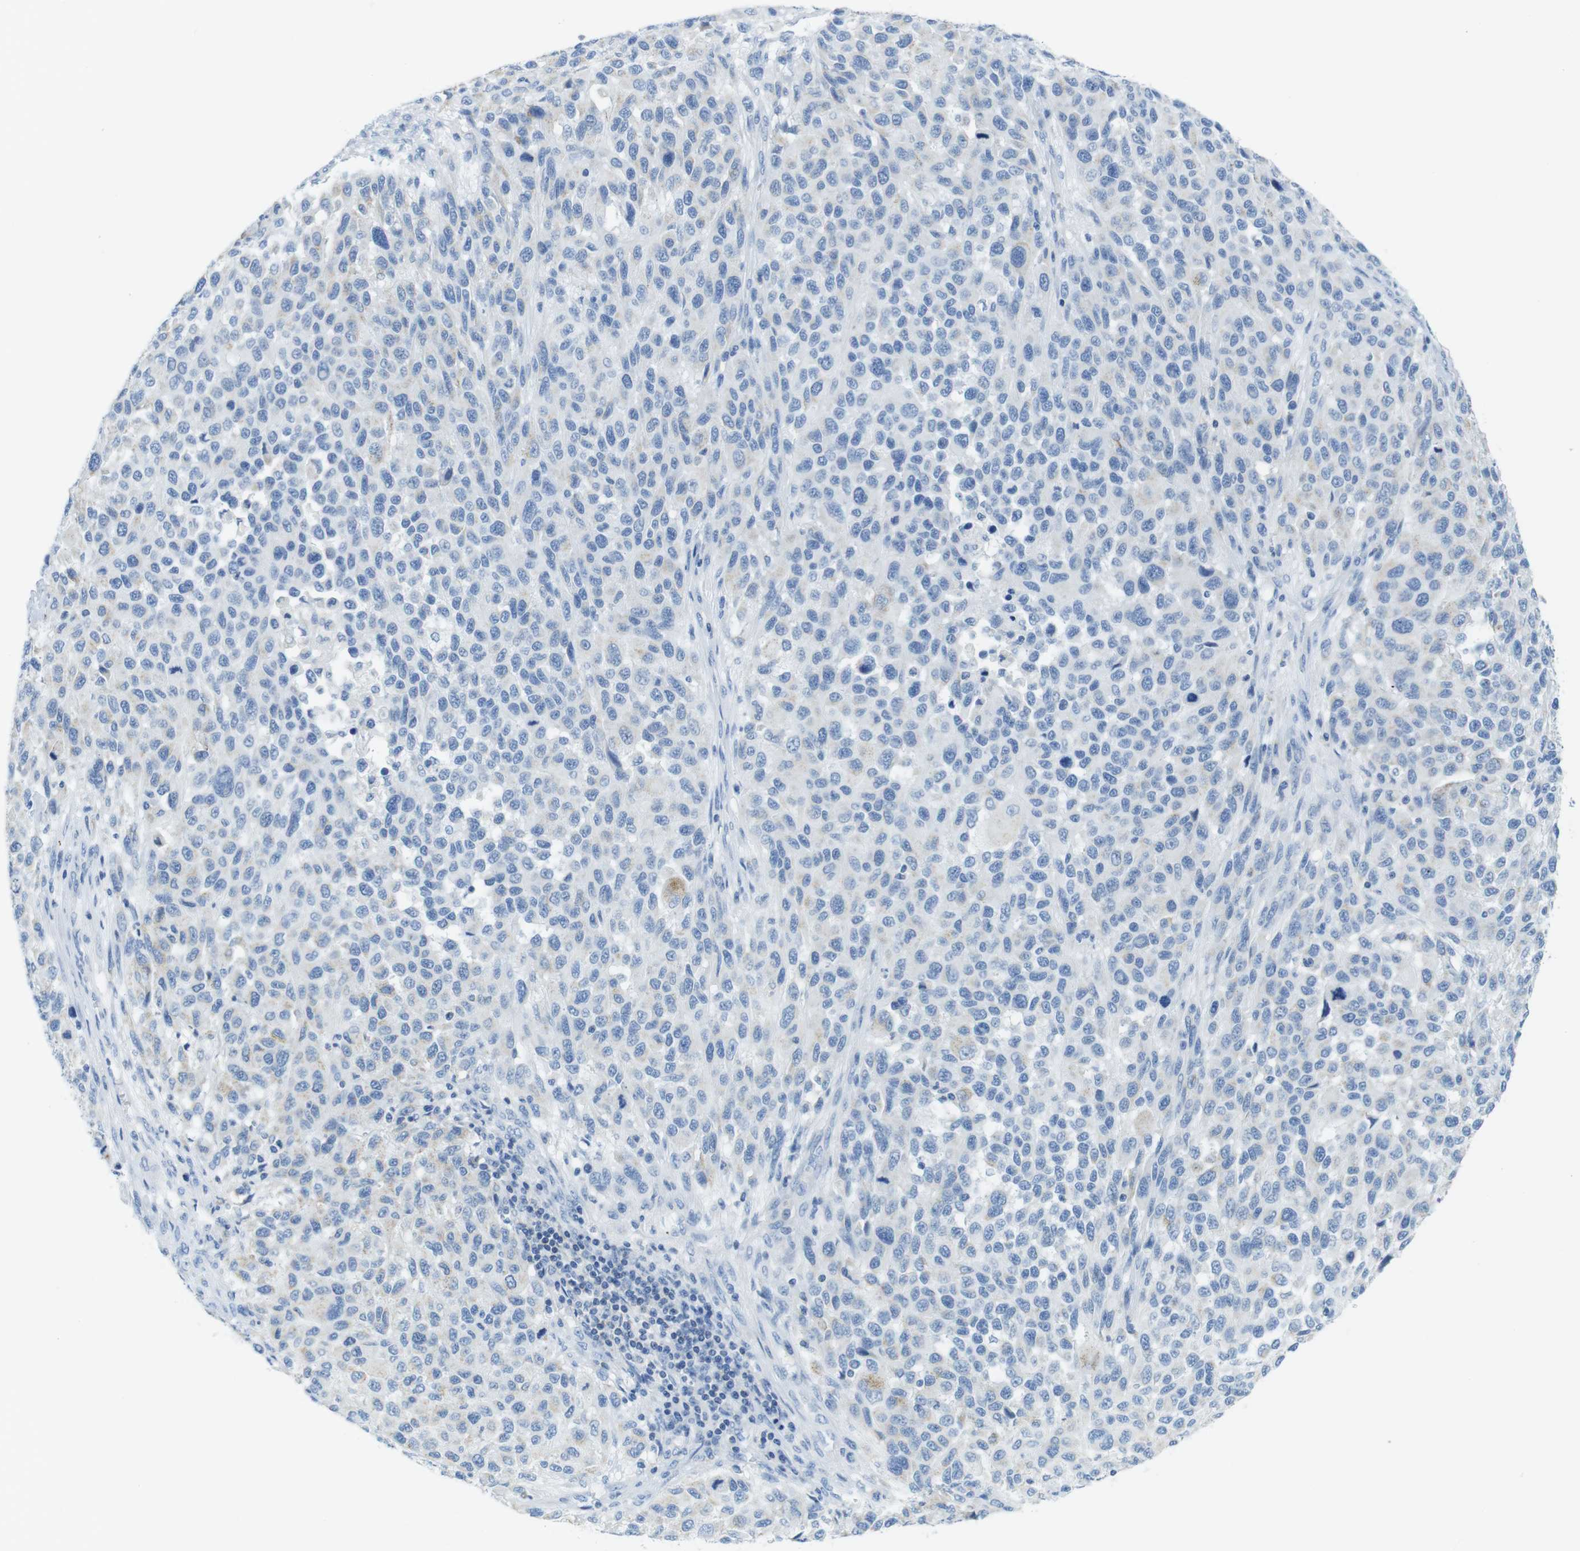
{"staining": {"intensity": "negative", "quantity": "none", "location": "none"}, "tissue": "melanoma", "cell_type": "Tumor cells", "image_type": "cancer", "snomed": [{"axis": "morphology", "description": "Malignant melanoma, Metastatic site"}, {"axis": "topography", "description": "Lymph node"}], "caption": "DAB immunohistochemical staining of human malignant melanoma (metastatic site) exhibits no significant positivity in tumor cells.", "gene": "ASIC5", "patient": {"sex": "male", "age": 61}}